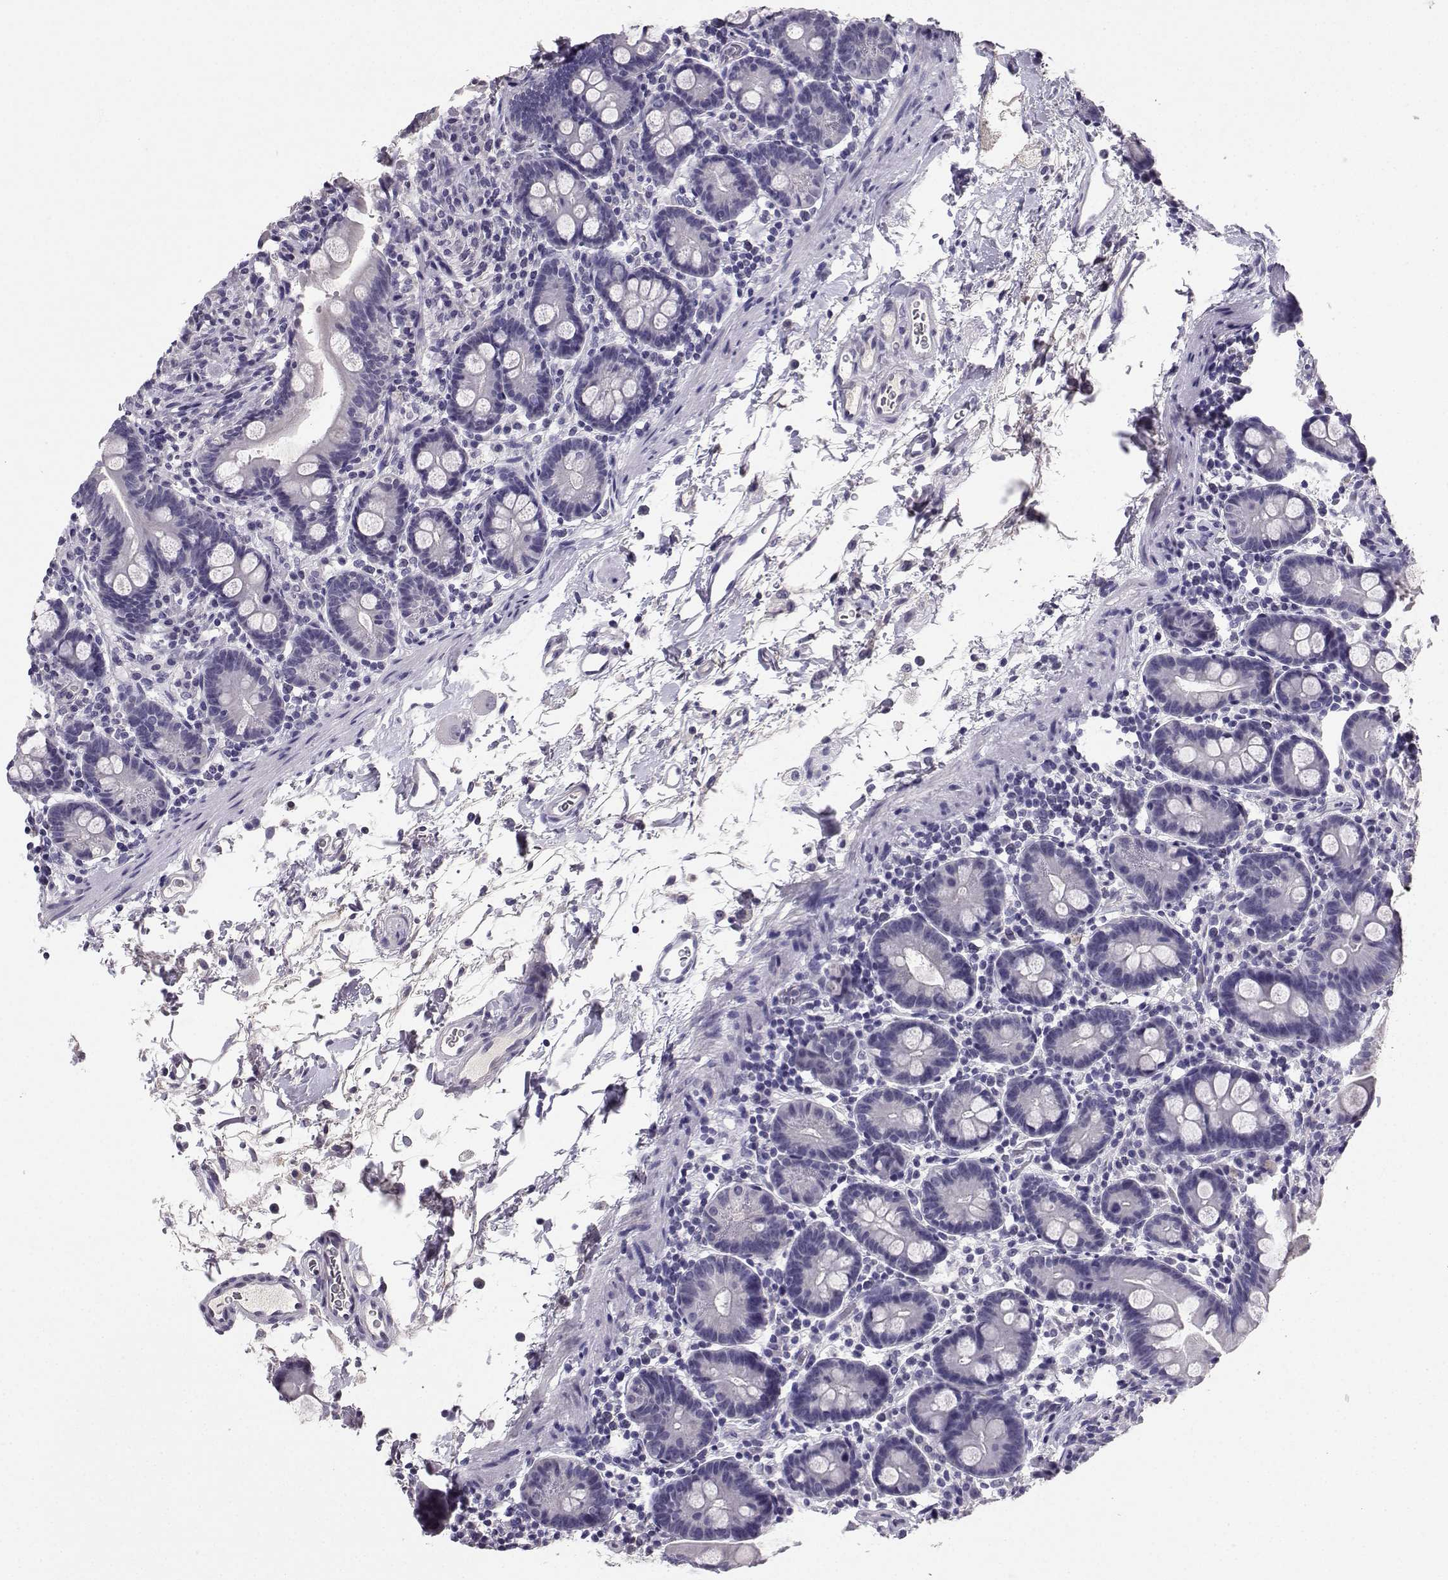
{"staining": {"intensity": "negative", "quantity": "none", "location": "none"}, "tissue": "small intestine", "cell_type": "Glandular cells", "image_type": "normal", "snomed": [{"axis": "morphology", "description": "Normal tissue, NOS"}, {"axis": "topography", "description": "Small intestine"}], "caption": "A high-resolution image shows immunohistochemistry staining of normal small intestine, which displays no significant positivity in glandular cells.", "gene": "SPAG11A", "patient": {"sex": "female", "age": 44}}